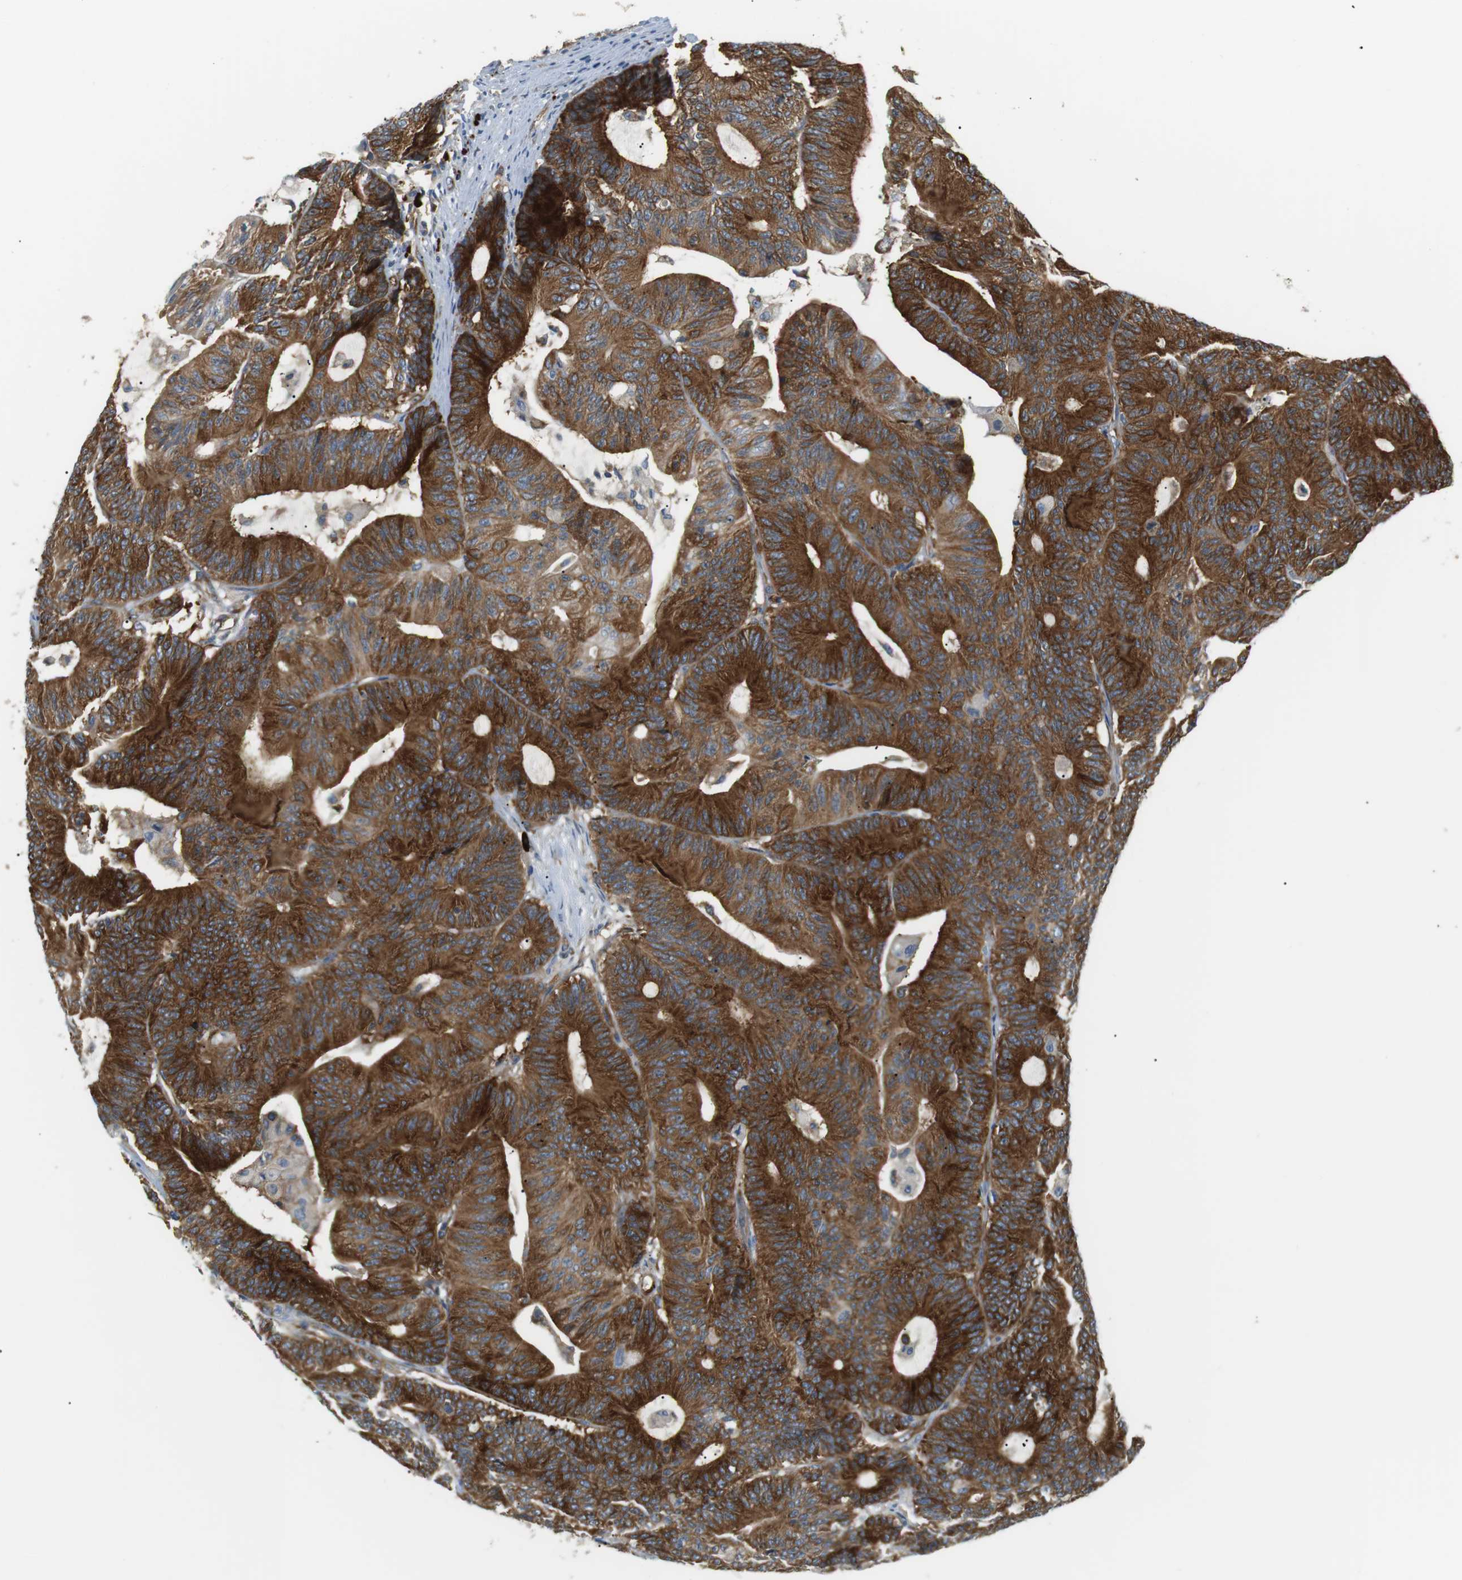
{"staining": {"intensity": "strong", "quantity": ">75%", "location": "cytoplasmic/membranous"}, "tissue": "colorectal cancer", "cell_type": "Tumor cells", "image_type": "cancer", "snomed": [{"axis": "morphology", "description": "Adenocarcinoma, NOS"}, {"axis": "topography", "description": "Colon"}], "caption": "Colorectal cancer tissue demonstrates strong cytoplasmic/membranous staining in about >75% of tumor cells The staining is performed using DAB (3,3'-diaminobenzidine) brown chromogen to label protein expression. The nuclei are counter-stained blue using hematoxylin.", "gene": "TMEM200A", "patient": {"sex": "female", "age": 84}}